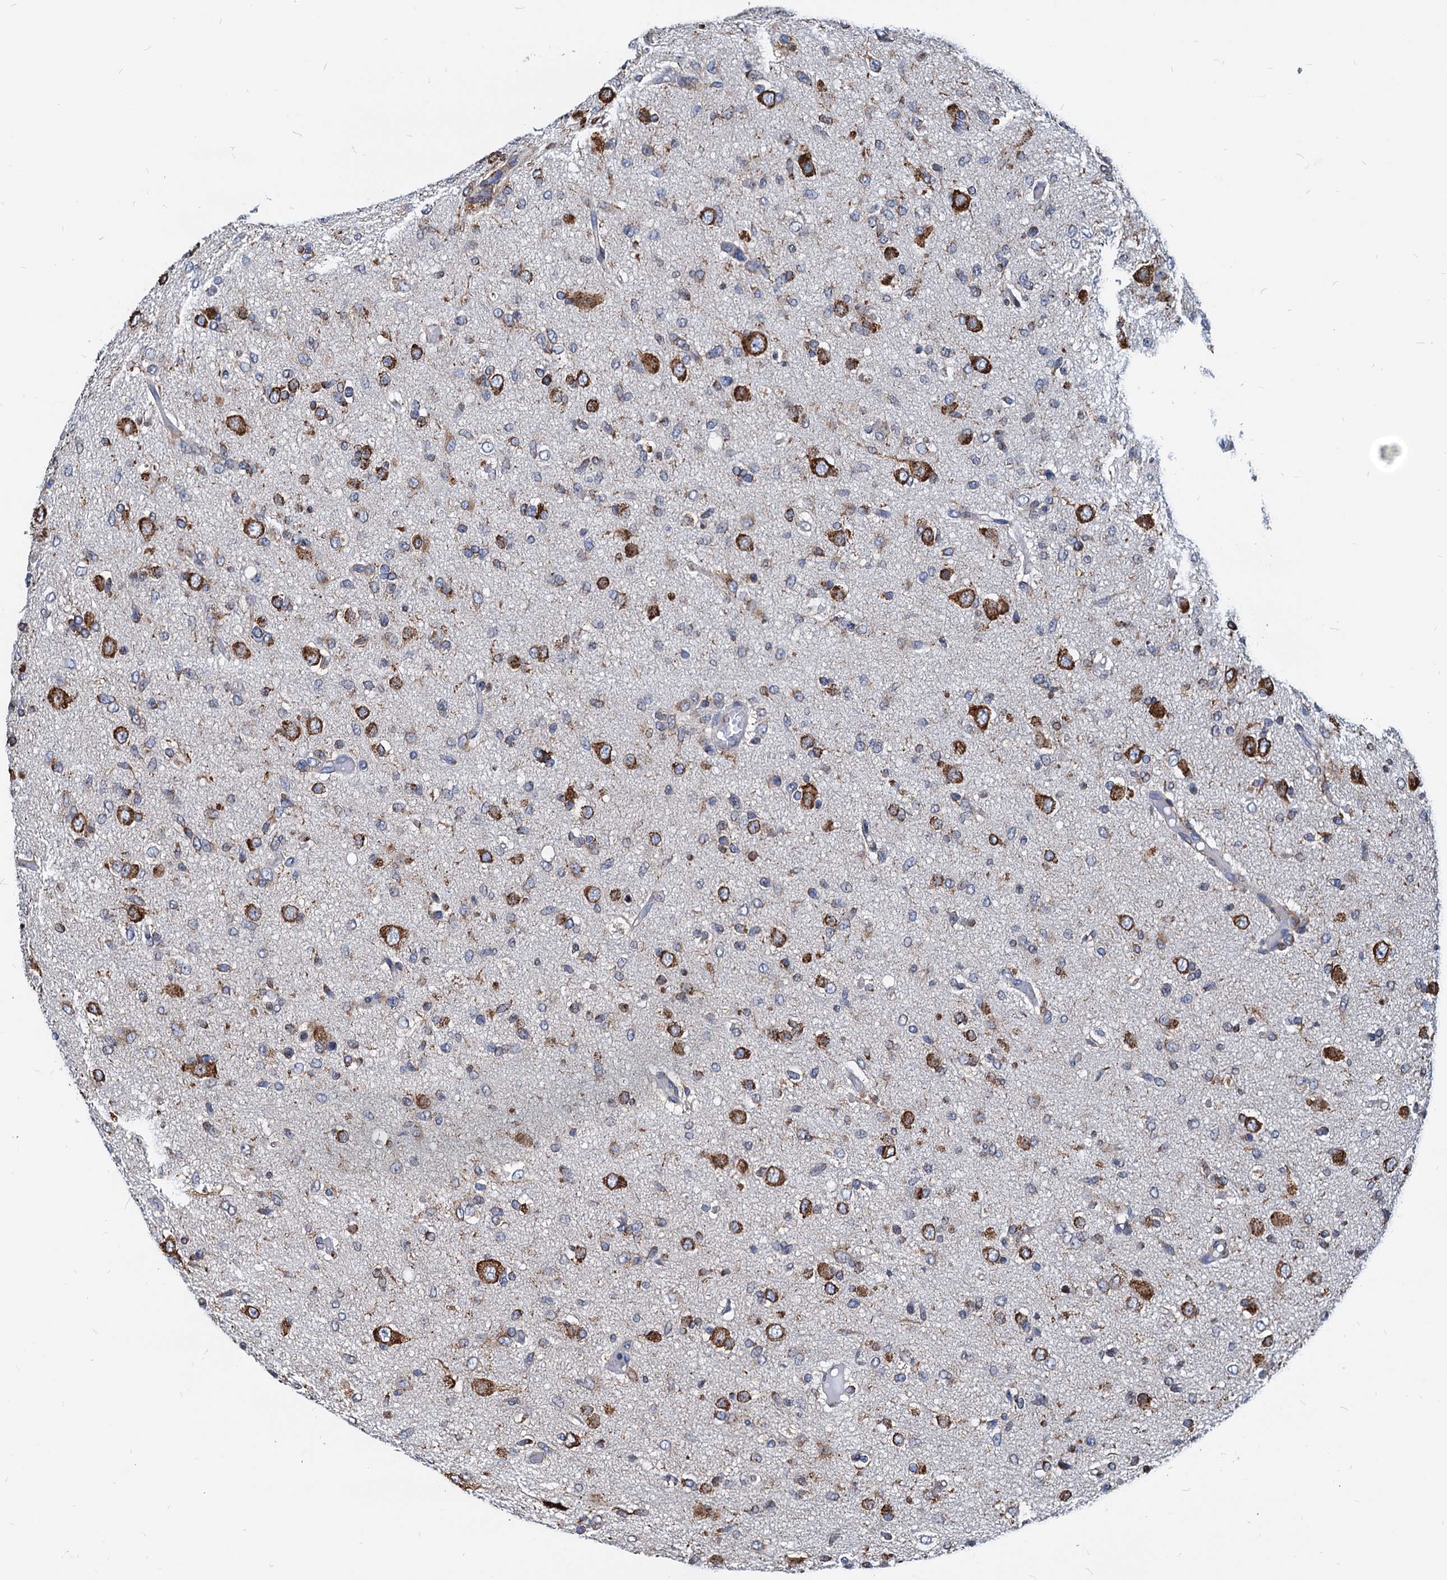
{"staining": {"intensity": "strong", "quantity": "25%-75%", "location": "cytoplasmic/membranous"}, "tissue": "glioma", "cell_type": "Tumor cells", "image_type": "cancer", "snomed": [{"axis": "morphology", "description": "Glioma, malignant, High grade"}, {"axis": "topography", "description": "Brain"}], "caption": "Protein analysis of glioma tissue shows strong cytoplasmic/membranous positivity in about 25%-75% of tumor cells. The protein is shown in brown color, while the nuclei are stained blue.", "gene": "HSPA5", "patient": {"sex": "female", "age": 59}}